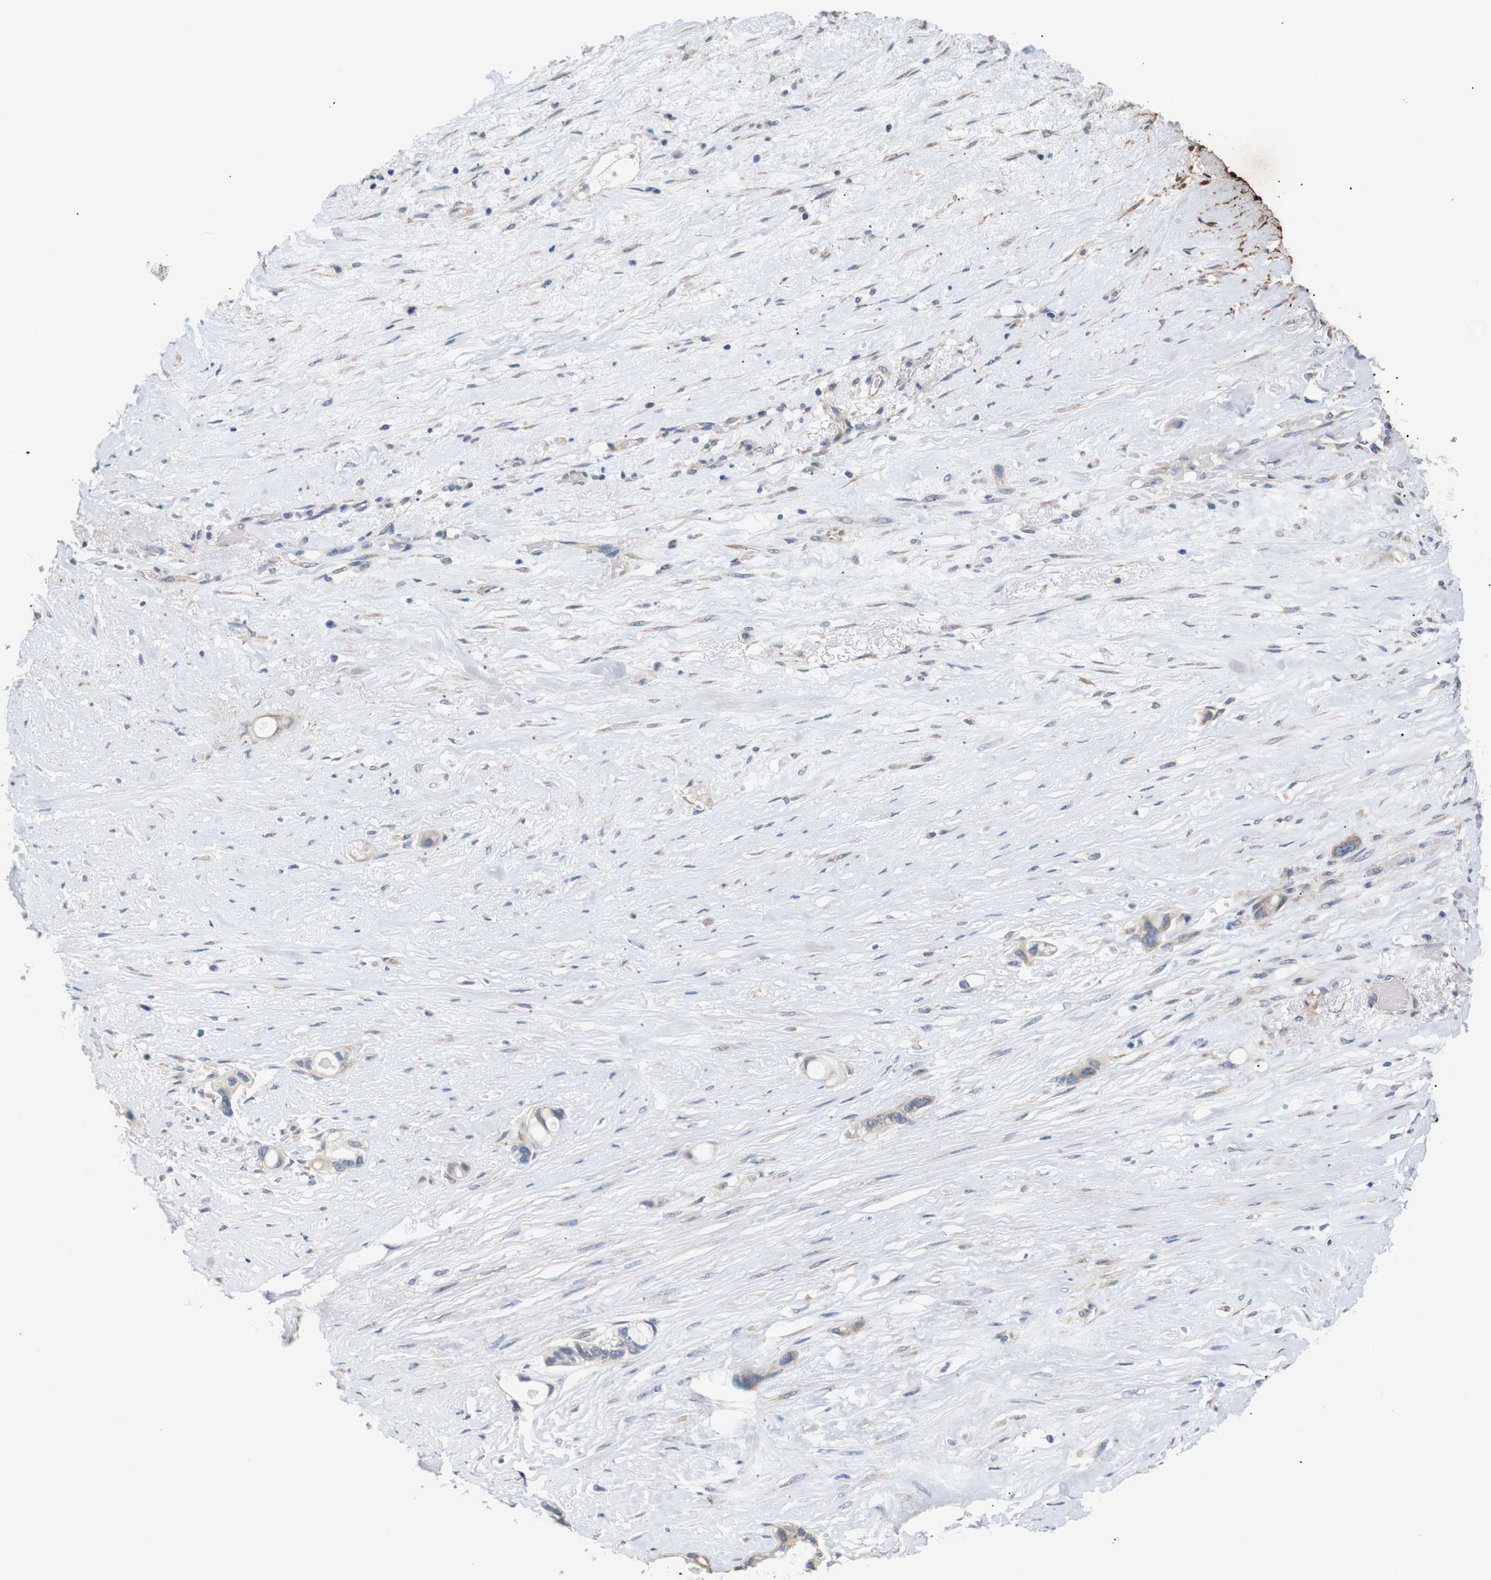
{"staining": {"intensity": "weak", "quantity": ">75%", "location": "cytoplasmic/membranous"}, "tissue": "liver cancer", "cell_type": "Tumor cells", "image_type": "cancer", "snomed": [{"axis": "morphology", "description": "Cholangiocarcinoma"}, {"axis": "topography", "description": "Liver"}], "caption": "IHC micrograph of liver cholangiocarcinoma stained for a protein (brown), which demonstrates low levels of weak cytoplasmic/membranous positivity in about >75% of tumor cells.", "gene": "TRIM5", "patient": {"sex": "female", "age": 65}}